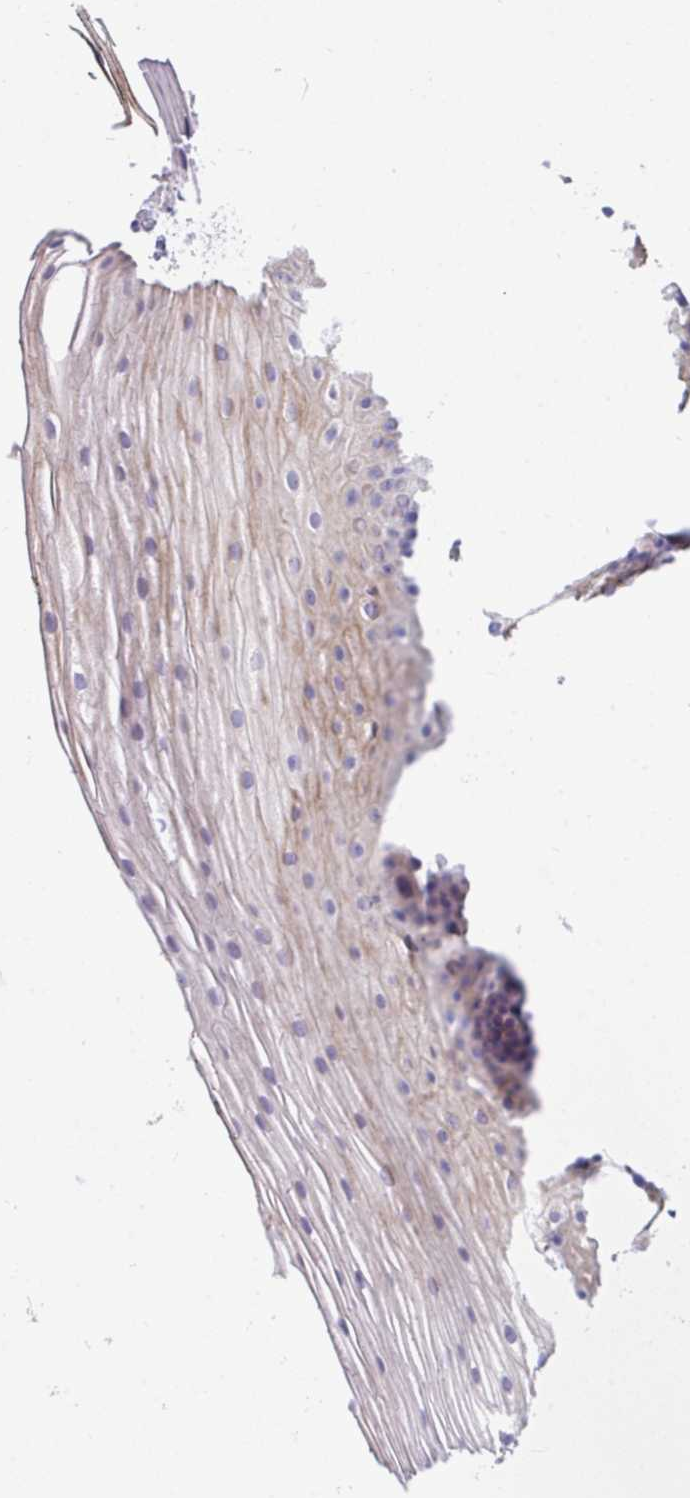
{"staining": {"intensity": "weak", "quantity": "25%-75%", "location": "cytoplasmic/membranous"}, "tissue": "oral mucosa", "cell_type": "Squamous epithelial cells", "image_type": "normal", "snomed": [{"axis": "morphology", "description": "Normal tissue, NOS"}, {"axis": "topography", "description": "Oral tissue"}], "caption": "Oral mucosa was stained to show a protein in brown. There is low levels of weak cytoplasmic/membranous positivity in about 25%-75% of squamous epithelial cells. (DAB (3,3'-diaminobenzidine) = brown stain, brightfield microscopy at high magnification).", "gene": "CEP63", "patient": {"sex": "male", "age": 75}}